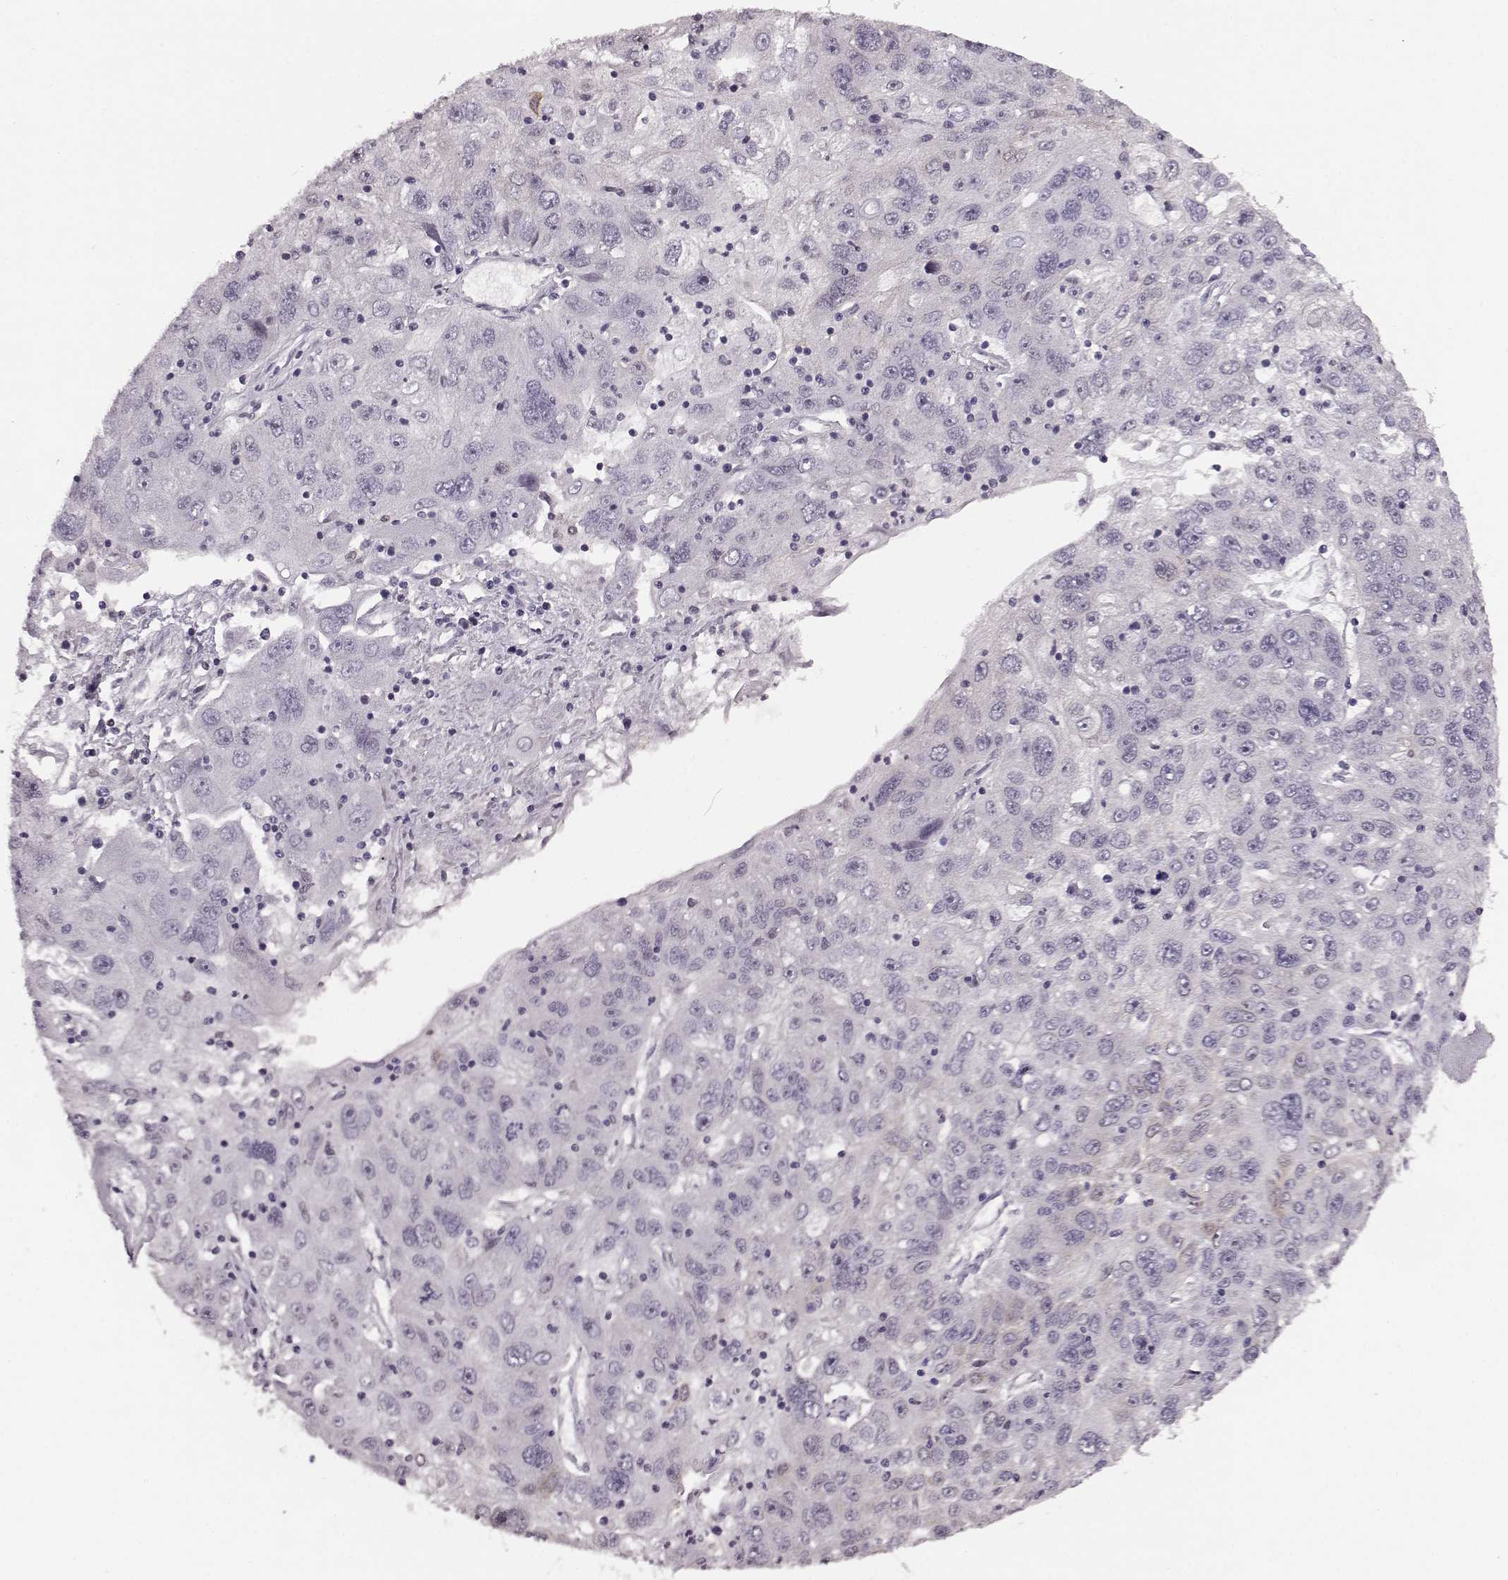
{"staining": {"intensity": "negative", "quantity": "none", "location": "none"}, "tissue": "stomach cancer", "cell_type": "Tumor cells", "image_type": "cancer", "snomed": [{"axis": "morphology", "description": "Adenocarcinoma, NOS"}, {"axis": "topography", "description": "Stomach"}], "caption": "Immunohistochemical staining of adenocarcinoma (stomach) shows no significant positivity in tumor cells.", "gene": "KLF6", "patient": {"sex": "male", "age": 56}}